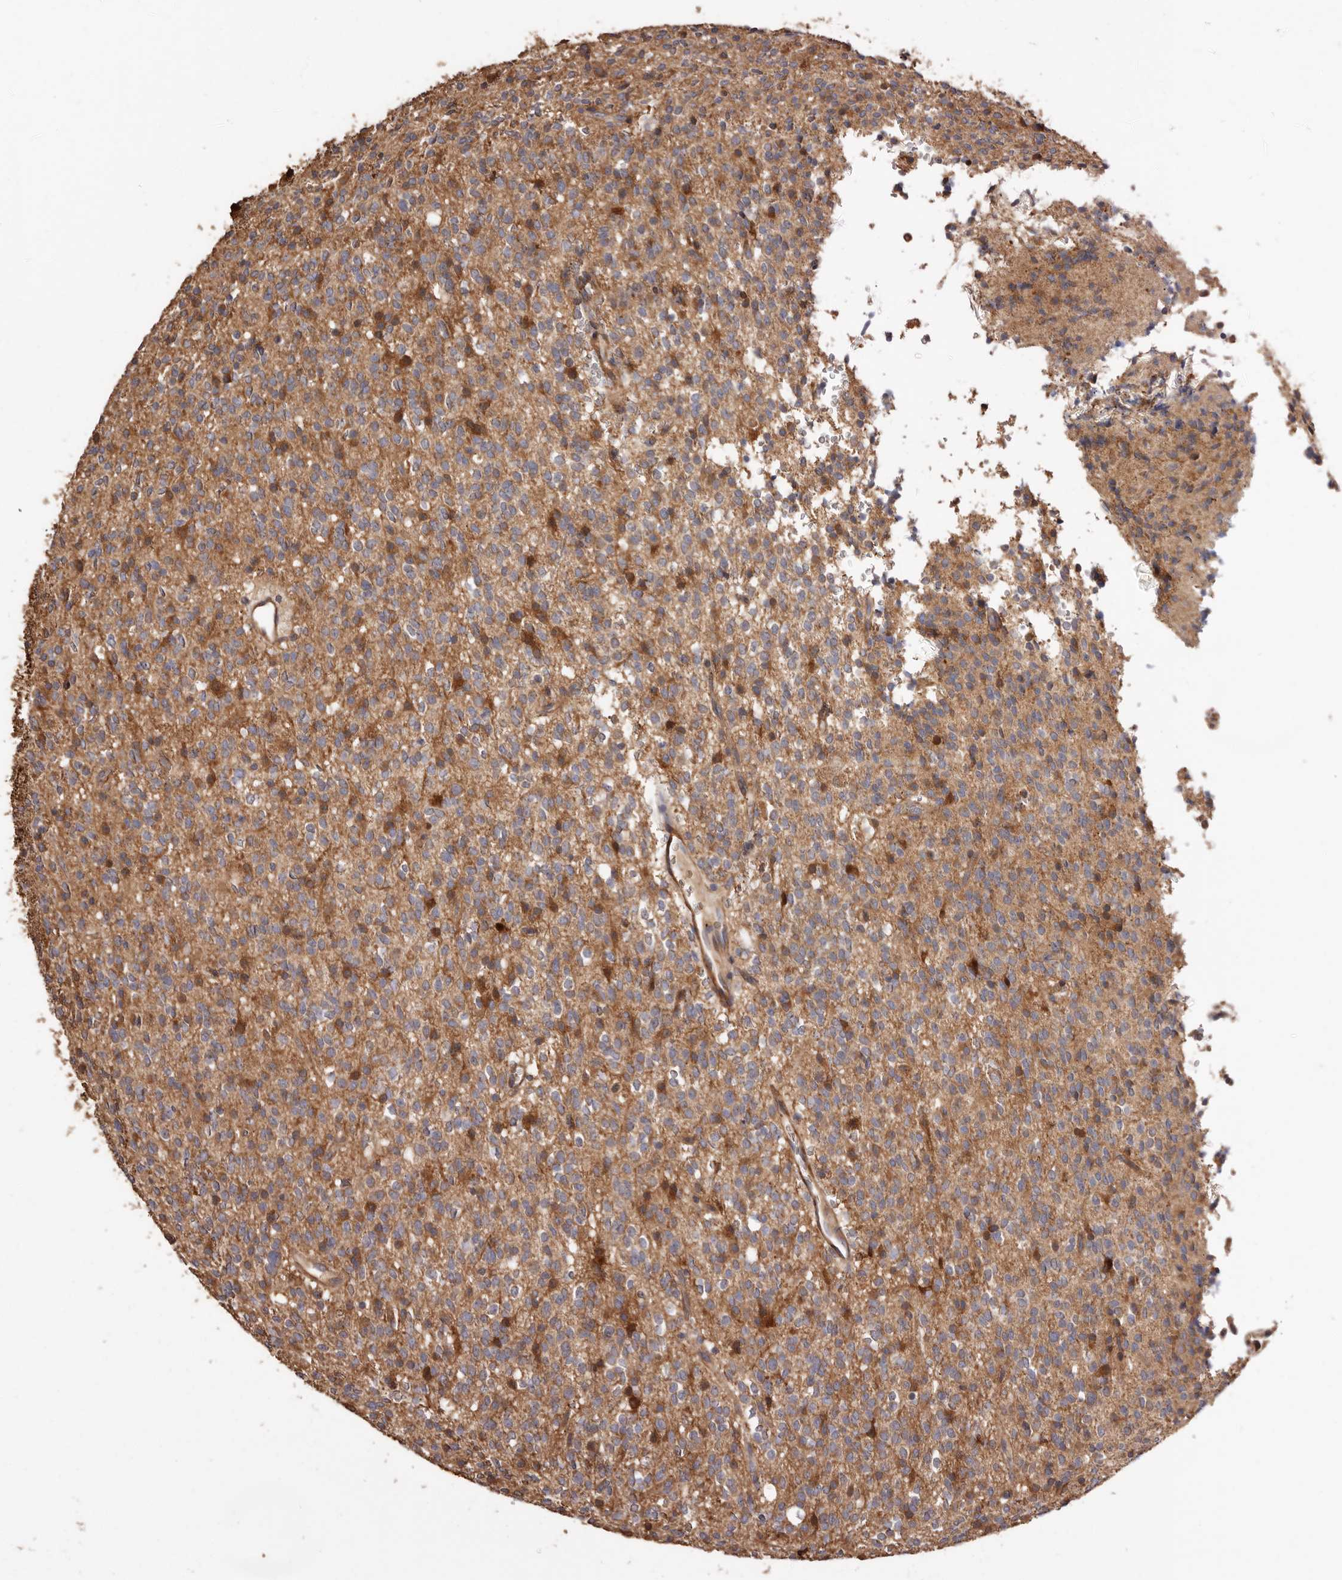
{"staining": {"intensity": "moderate", "quantity": ">75%", "location": "cytoplasmic/membranous"}, "tissue": "glioma", "cell_type": "Tumor cells", "image_type": "cancer", "snomed": [{"axis": "morphology", "description": "Glioma, malignant, High grade"}, {"axis": "topography", "description": "Brain"}], "caption": "Immunohistochemical staining of human malignant glioma (high-grade) exhibits moderate cytoplasmic/membranous protein staining in about >75% of tumor cells. (DAB (3,3'-diaminobenzidine) IHC, brown staining for protein, blue staining for nuclei).", "gene": "COQ8B", "patient": {"sex": "male", "age": 34}}